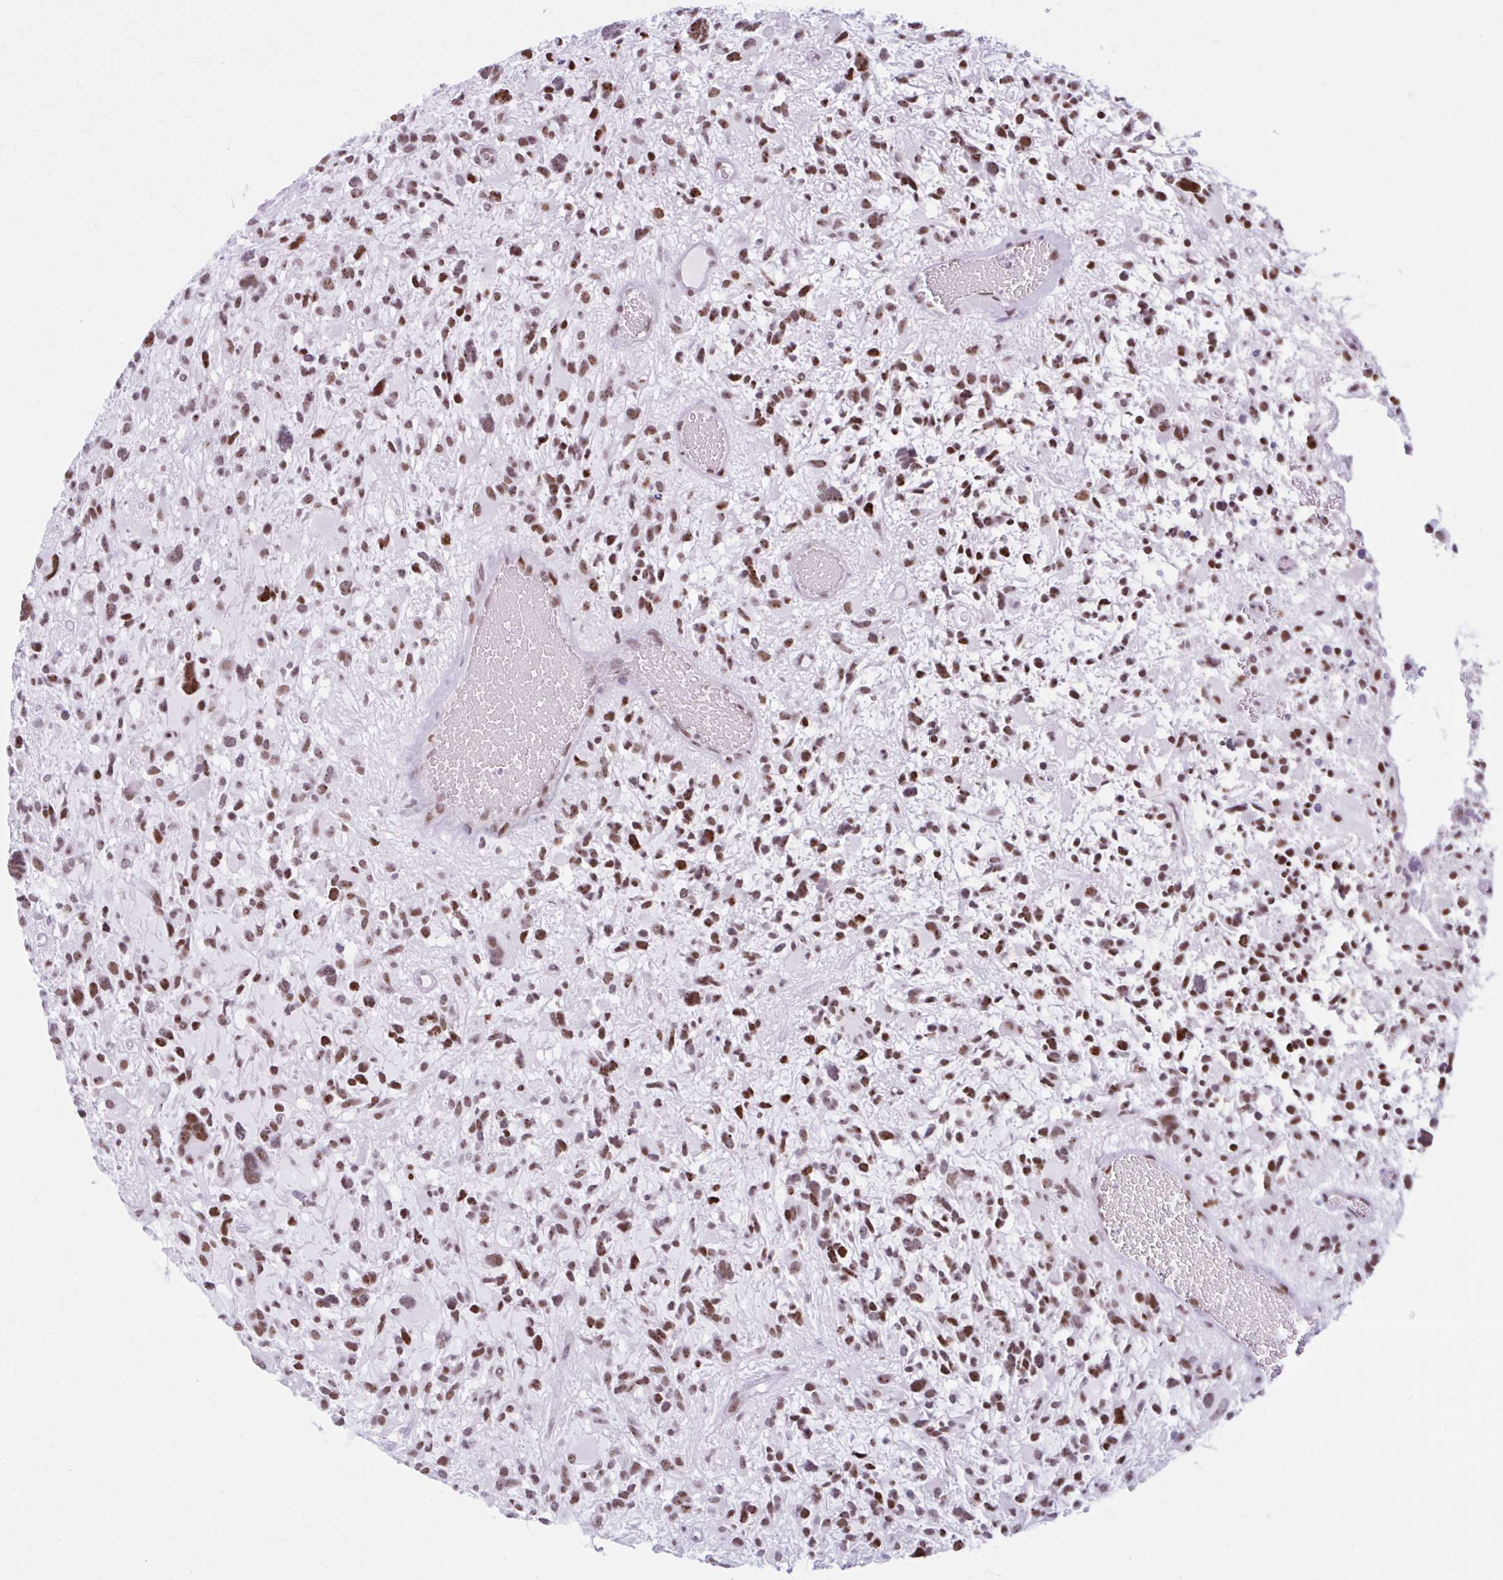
{"staining": {"intensity": "strong", "quantity": ">75%", "location": "nuclear"}, "tissue": "glioma", "cell_type": "Tumor cells", "image_type": "cancer", "snomed": [{"axis": "morphology", "description": "Glioma, malignant, High grade"}, {"axis": "topography", "description": "Brain"}], "caption": "Immunohistochemistry (IHC) micrograph of glioma stained for a protein (brown), which shows high levels of strong nuclear staining in approximately >75% of tumor cells.", "gene": "PABIR1", "patient": {"sex": "female", "age": 11}}